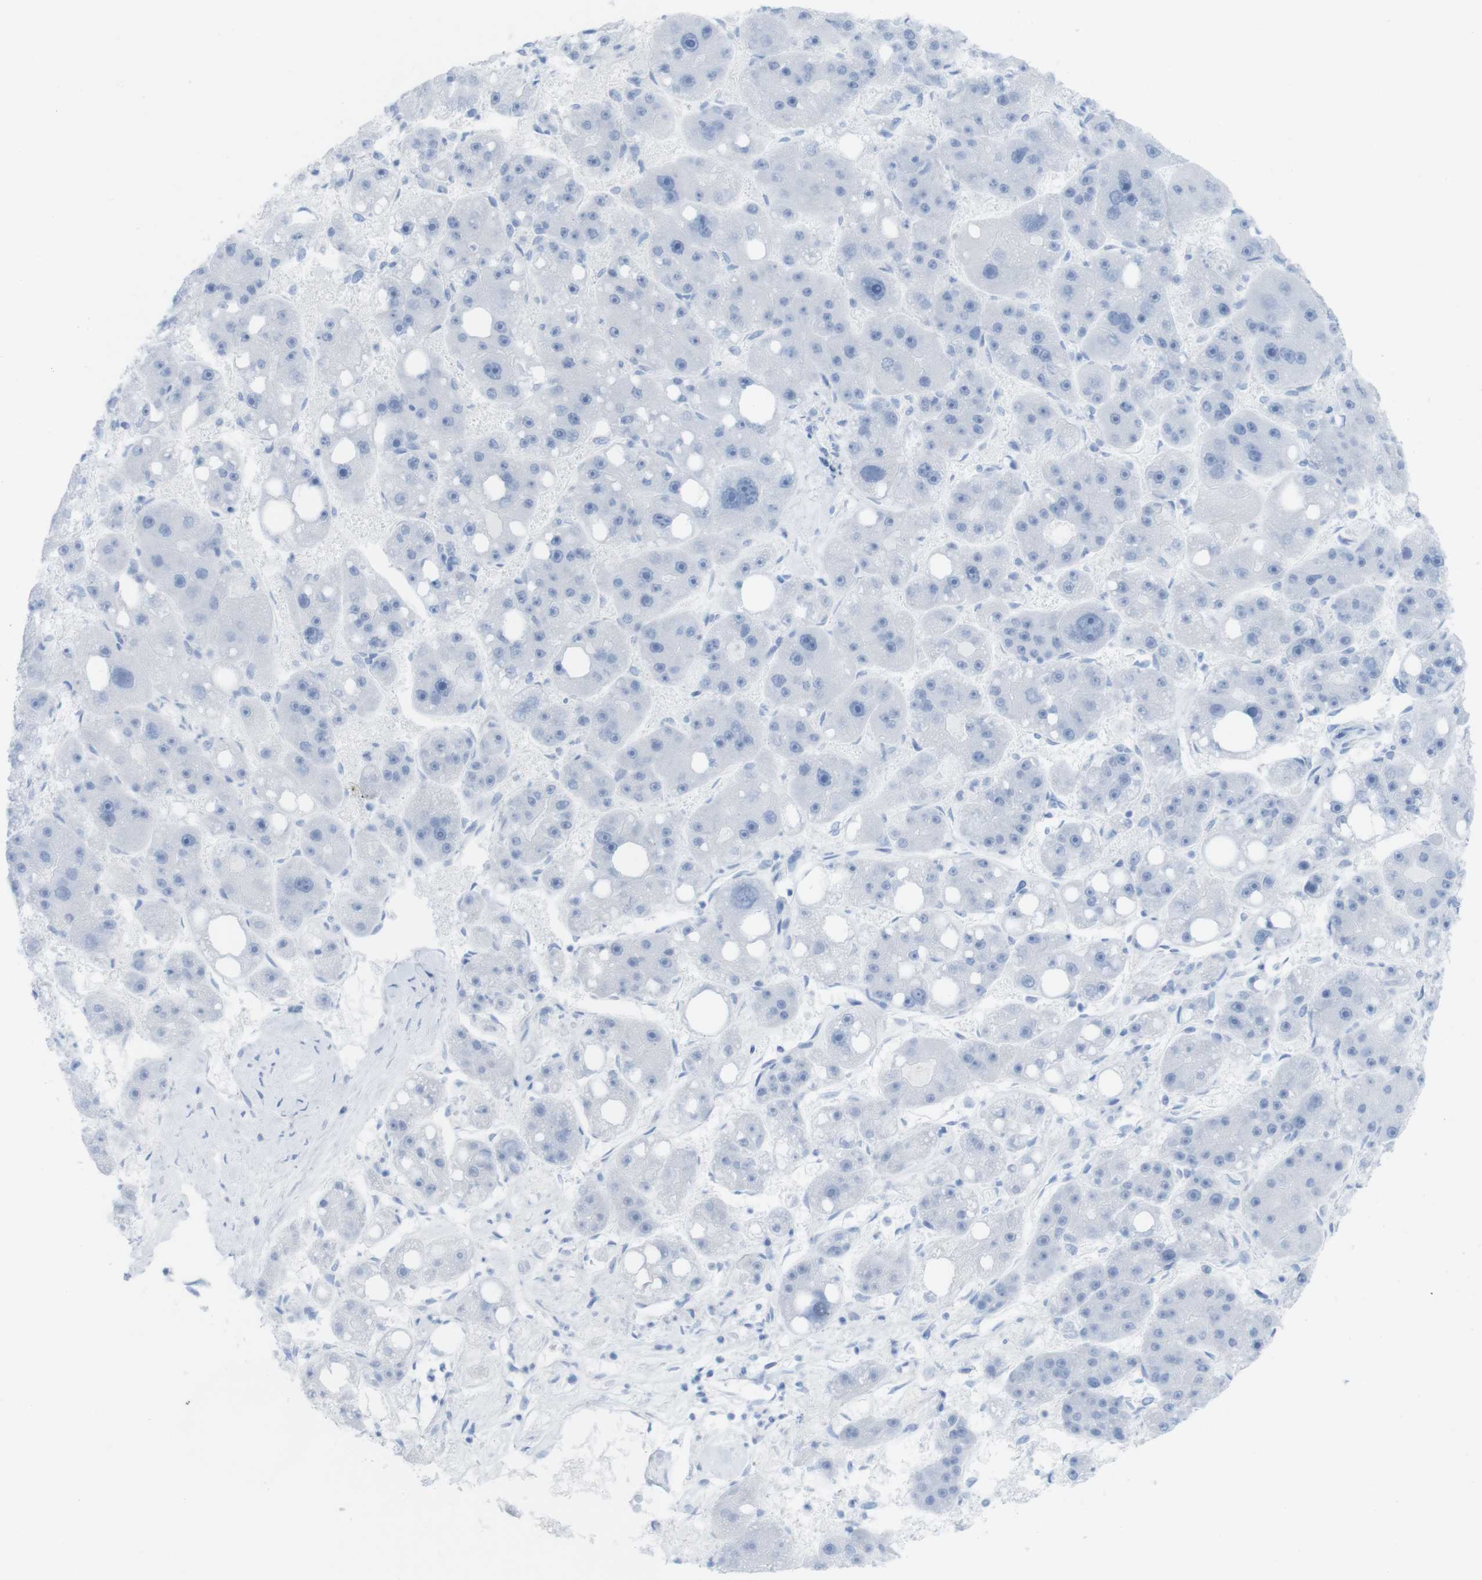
{"staining": {"intensity": "negative", "quantity": "none", "location": "none"}, "tissue": "liver cancer", "cell_type": "Tumor cells", "image_type": "cancer", "snomed": [{"axis": "morphology", "description": "Carcinoma, Hepatocellular, NOS"}, {"axis": "topography", "description": "Liver"}], "caption": "High magnification brightfield microscopy of liver cancer (hepatocellular carcinoma) stained with DAB (3,3'-diaminobenzidine) (brown) and counterstained with hematoxylin (blue): tumor cells show no significant positivity.", "gene": "MYH7", "patient": {"sex": "female", "age": 61}}